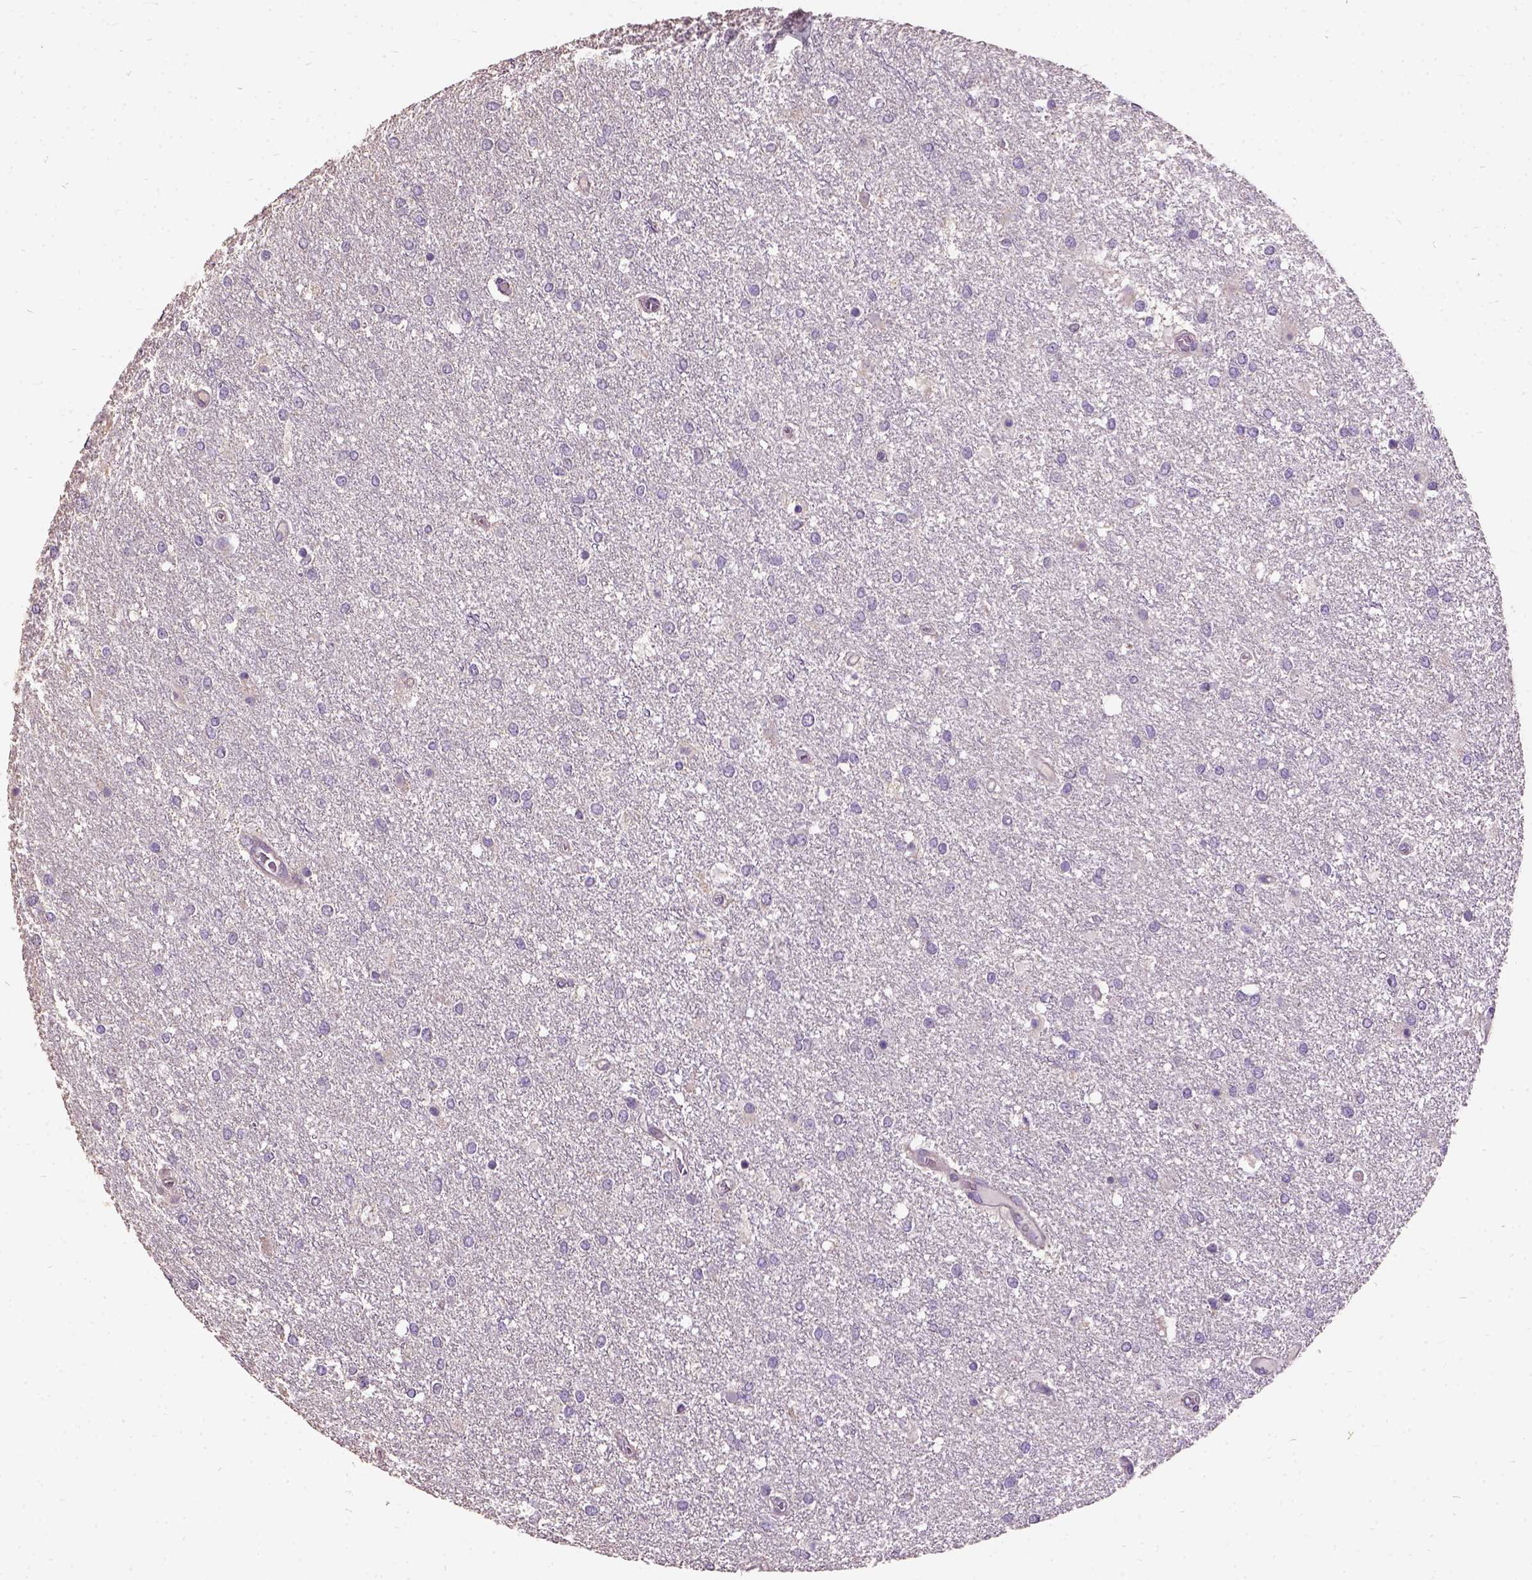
{"staining": {"intensity": "negative", "quantity": "none", "location": "none"}, "tissue": "glioma", "cell_type": "Tumor cells", "image_type": "cancer", "snomed": [{"axis": "morphology", "description": "Glioma, malignant, High grade"}, {"axis": "topography", "description": "Brain"}], "caption": "DAB immunohistochemical staining of human malignant high-grade glioma reveals no significant expression in tumor cells.", "gene": "DQX1", "patient": {"sex": "female", "age": 61}}